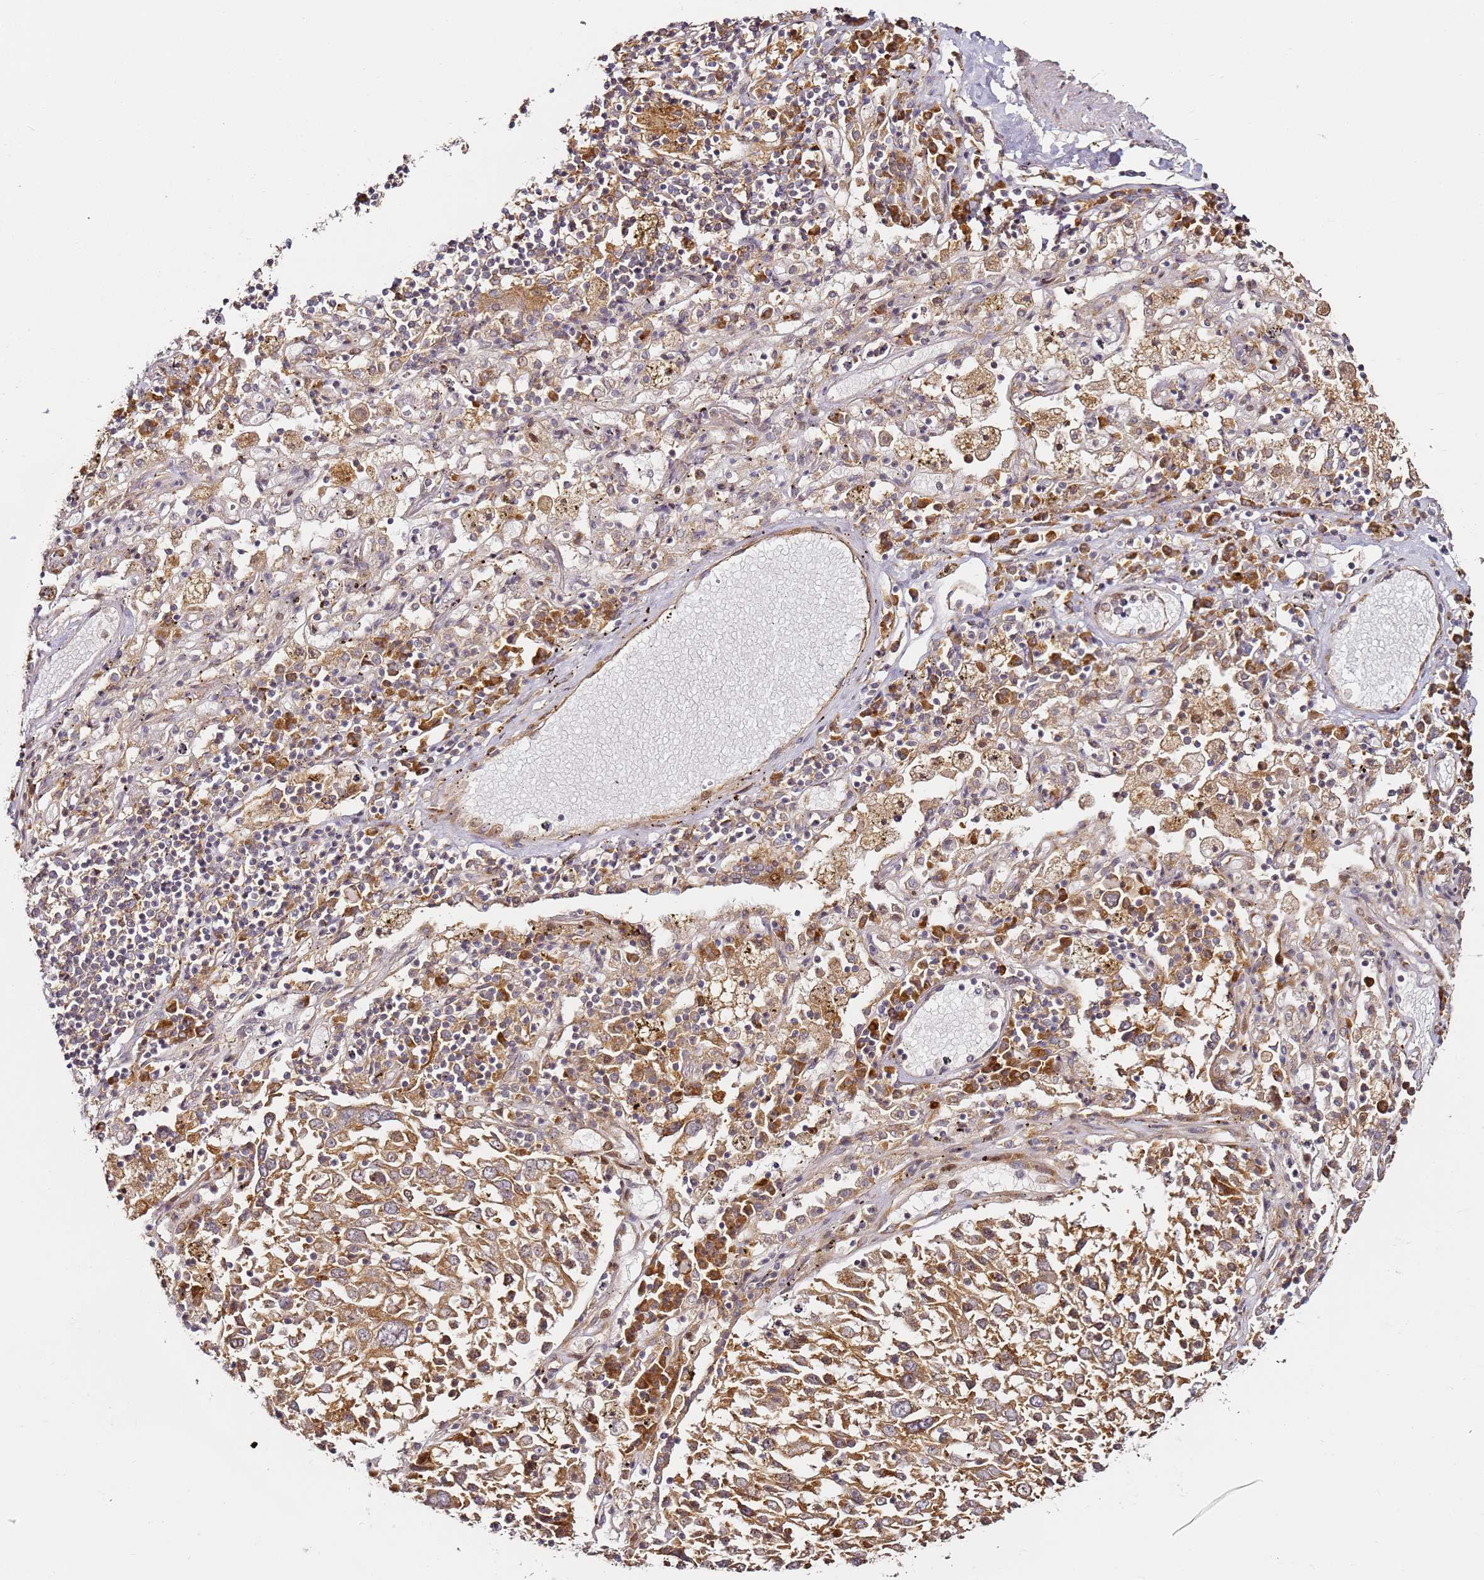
{"staining": {"intensity": "moderate", "quantity": ">75%", "location": "cytoplasmic/membranous"}, "tissue": "lung cancer", "cell_type": "Tumor cells", "image_type": "cancer", "snomed": [{"axis": "morphology", "description": "Squamous cell carcinoma, NOS"}, {"axis": "topography", "description": "Lung"}], "caption": "The micrograph reveals immunohistochemical staining of squamous cell carcinoma (lung). There is moderate cytoplasmic/membranous expression is present in approximately >75% of tumor cells.", "gene": "RPS3A", "patient": {"sex": "male", "age": 65}}